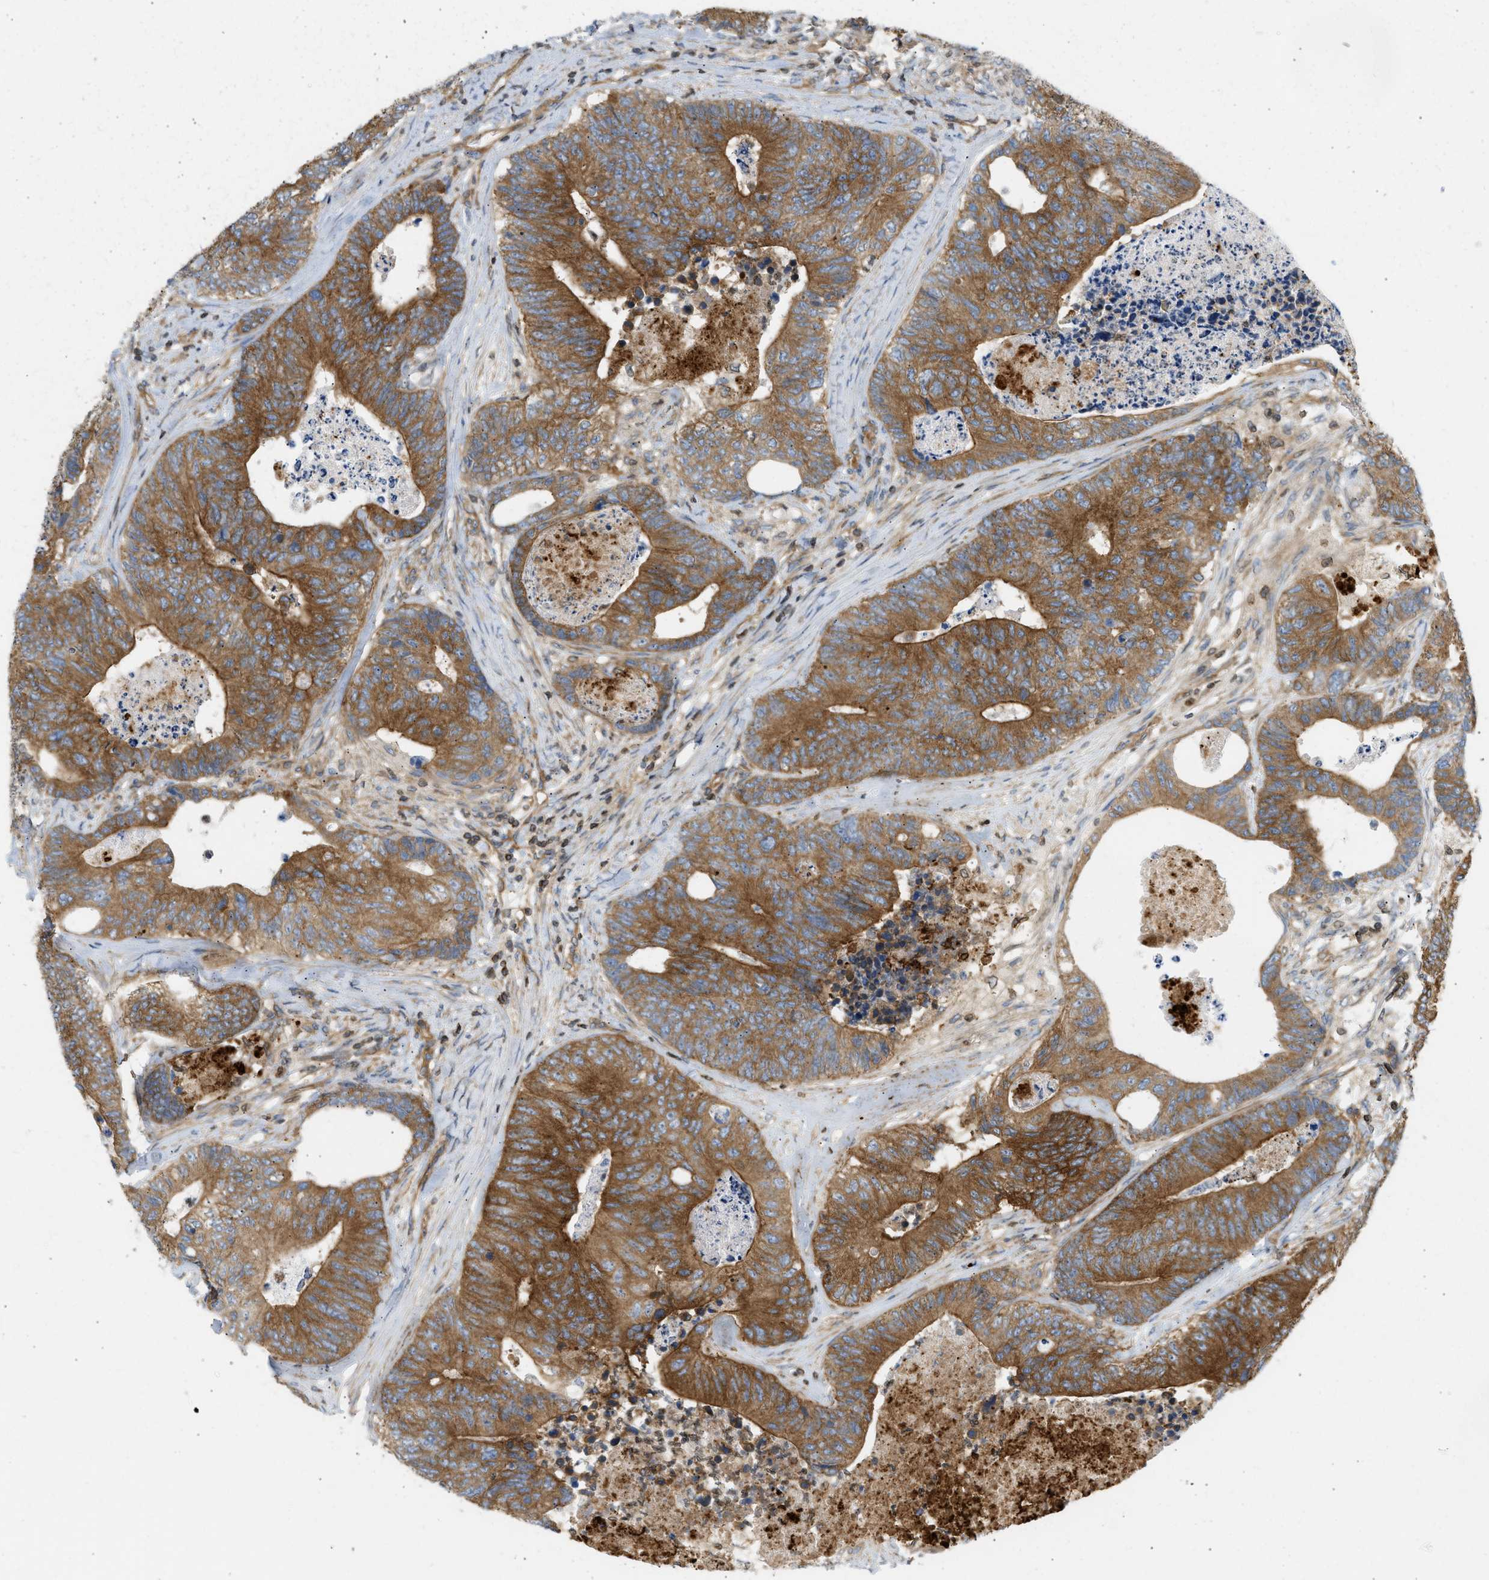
{"staining": {"intensity": "strong", "quantity": ">75%", "location": "cytoplasmic/membranous"}, "tissue": "colorectal cancer", "cell_type": "Tumor cells", "image_type": "cancer", "snomed": [{"axis": "morphology", "description": "Adenocarcinoma, NOS"}, {"axis": "topography", "description": "Colon"}], "caption": "Colorectal adenocarcinoma tissue displays strong cytoplasmic/membranous staining in about >75% of tumor cells (IHC, brightfield microscopy, high magnification).", "gene": "STRN", "patient": {"sex": "female", "age": 67}}